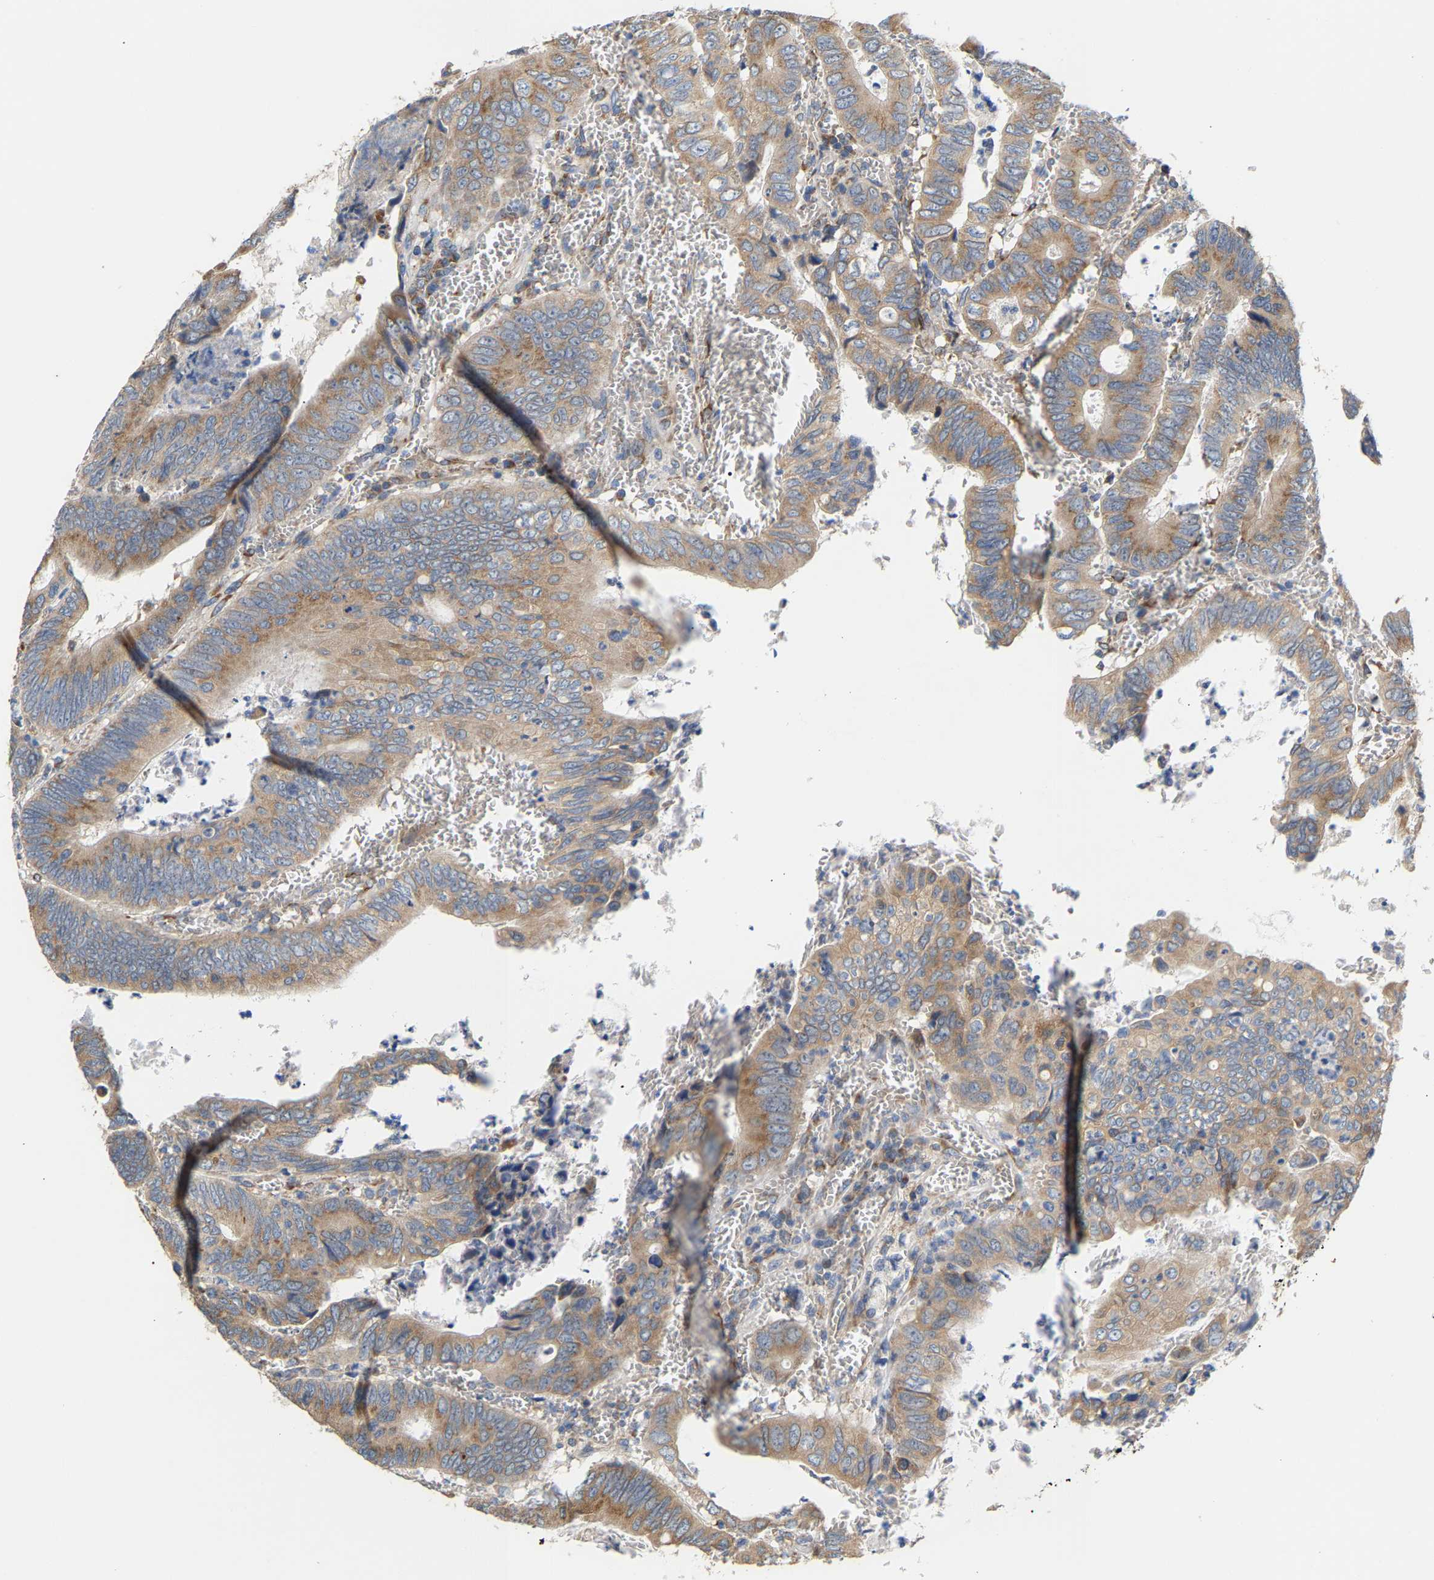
{"staining": {"intensity": "moderate", "quantity": ">75%", "location": "cytoplasmic/membranous"}, "tissue": "colorectal cancer", "cell_type": "Tumor cells", "image_type": "cancer", "snomed": [{"axis": "morphology", "description": "Inflammation, NOS"}, {"axis": "morphology", "description": "Adenocarcinoma, NOS"}, {"axis": "topography", "description": "Colon"}], "caption": "Colorectal cancer tissue shows moderate cytoplasmic/membranous expression in about >75% of tumor cells, visualized by immunohistochemistry.", "gene": "TMEM168", "patient": {"sex": "male", "age": 72}}